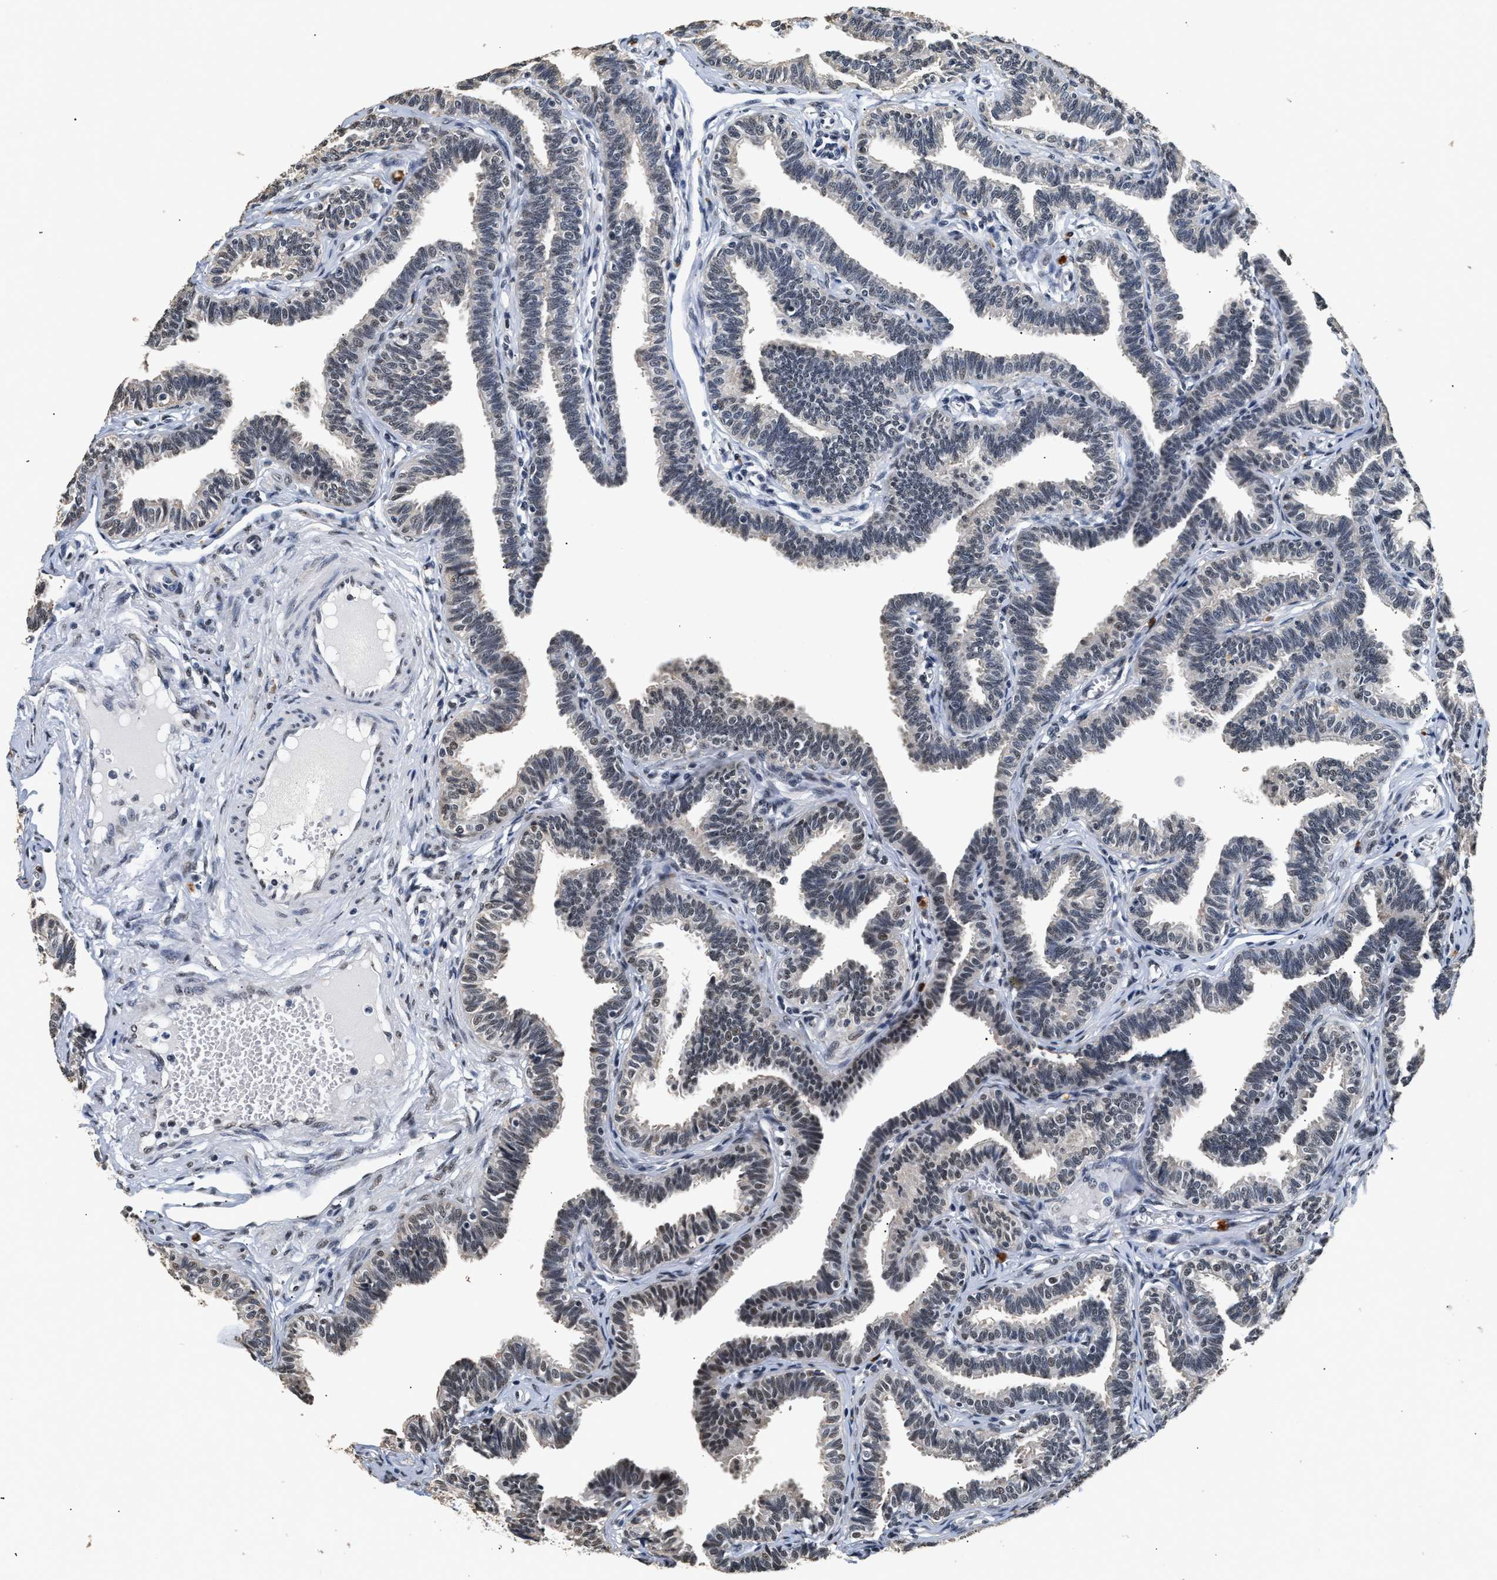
{"staining": {"intensity": "weak", "quantity": "<25%", "location": "nuclear"}, "tissue": "fallopian tube", "cell_type": "Glandular cells", "image_type": "normal", "snomed": [{"axis": "morphology", "description": "Normal tissue, NOS"}, {"axis": "topography", "description": "Fallopian tube"}, {"axis": "topography", "description": "Ovary"}], "caption": "Glandular cells show no significant protein staining in normal fallopian tube. (Stains: DAB (3,3'-diaminobenzidine) immunohistochemistry (IHC) with hematoxylin counter stain, Microscopy: brightfield microscopy at high magnification).", "gene": "THOC1", "patient": {"sex": "female", "age": 23}}